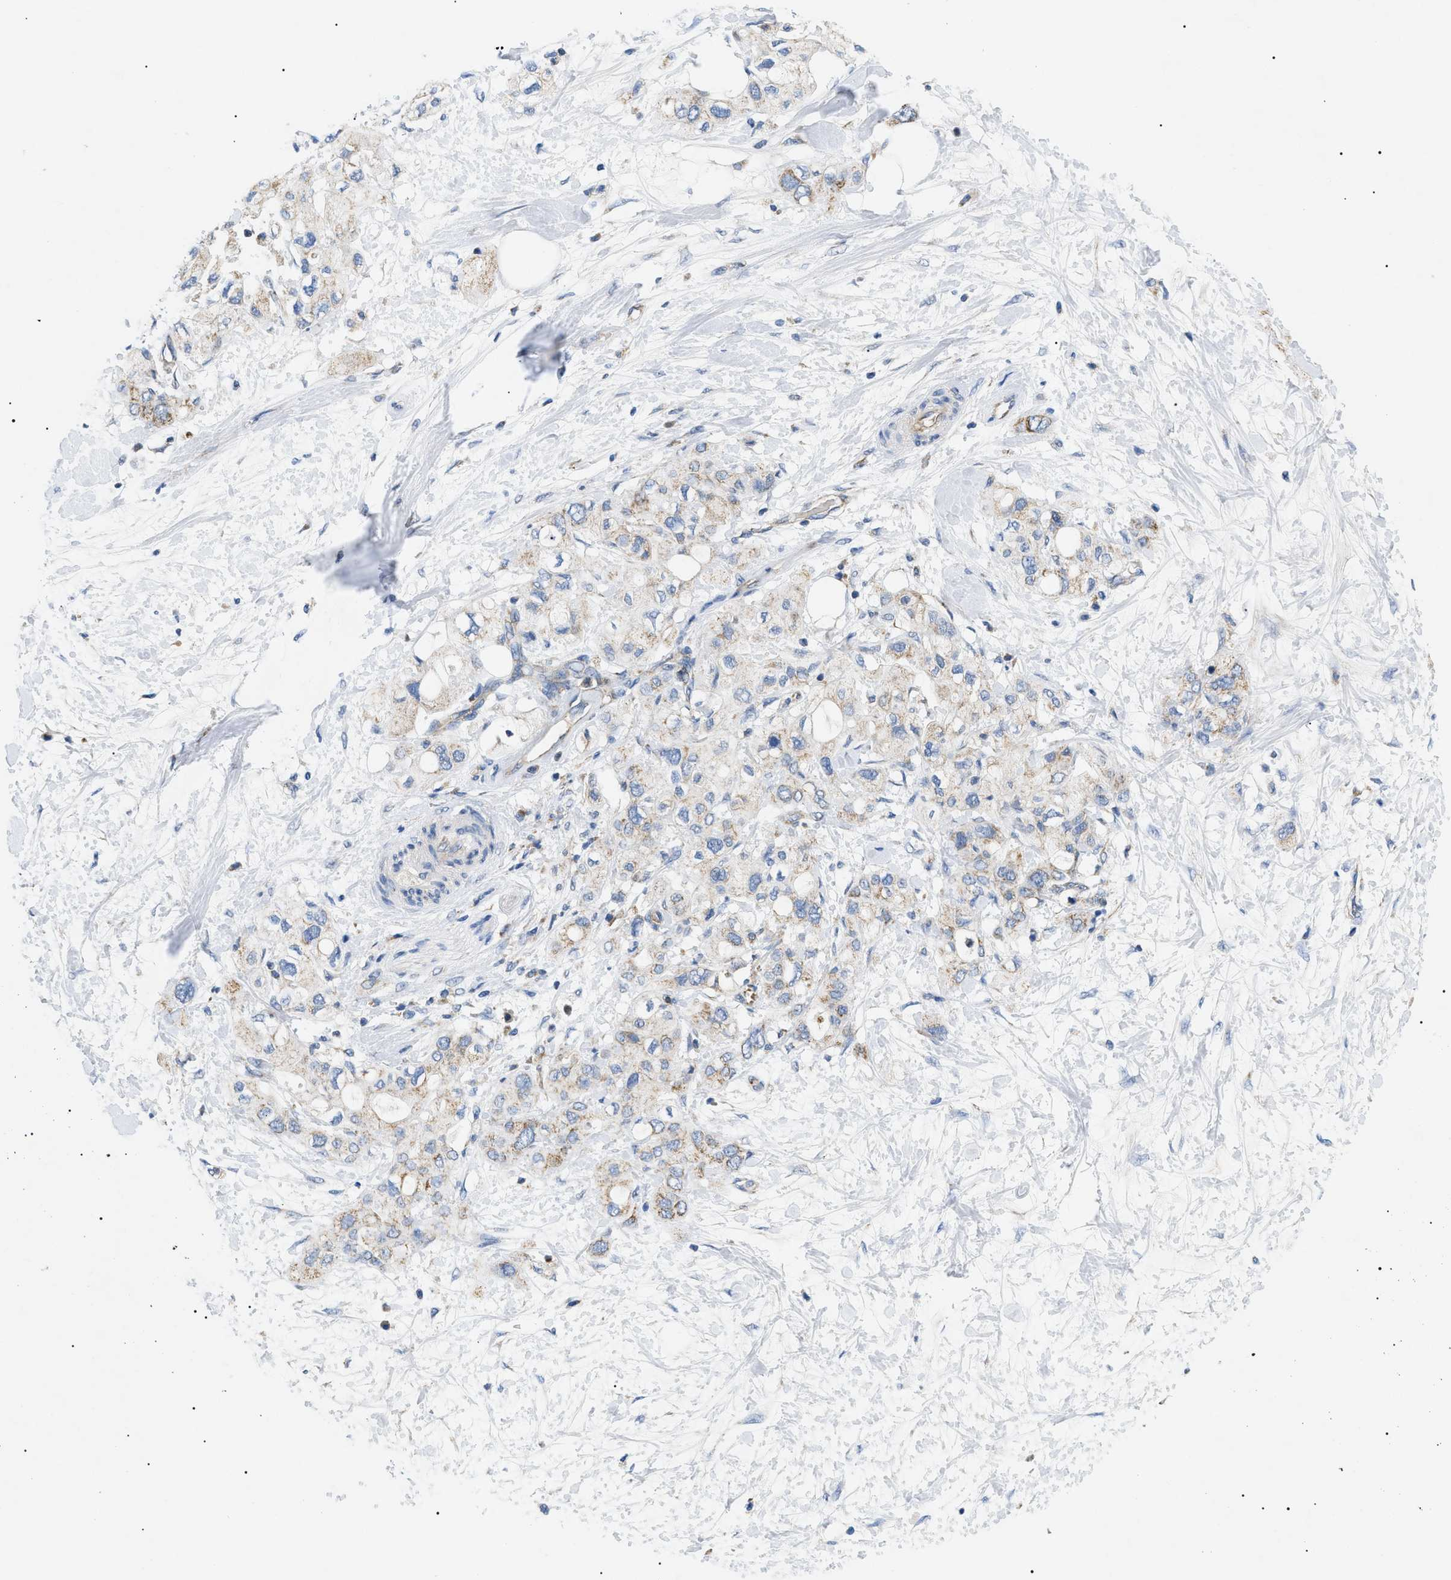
{"staining": {"intensity": "weak", "quantity": "25%-75%", "location": "cytoplasmic/membranous"}, "tissue": "pancreatic cancer", "cell_type": "Tumor cells", "image_type": "cancer", "snomed": [{"axis": "morphology", "description": "Adenocarcinoma, NOS"}, {"axis": "topography", "description": "Pancreas"}], "caption": "Human pancreatic cancer (adenocarcinoma) stained for a protein (brown) exhibits weak cytoplasmic/membranous positive staining in approximately 25%-75% of tumor cells.", "gene": "TOMM6", "patient": {"sex": "female", "age": 56}}